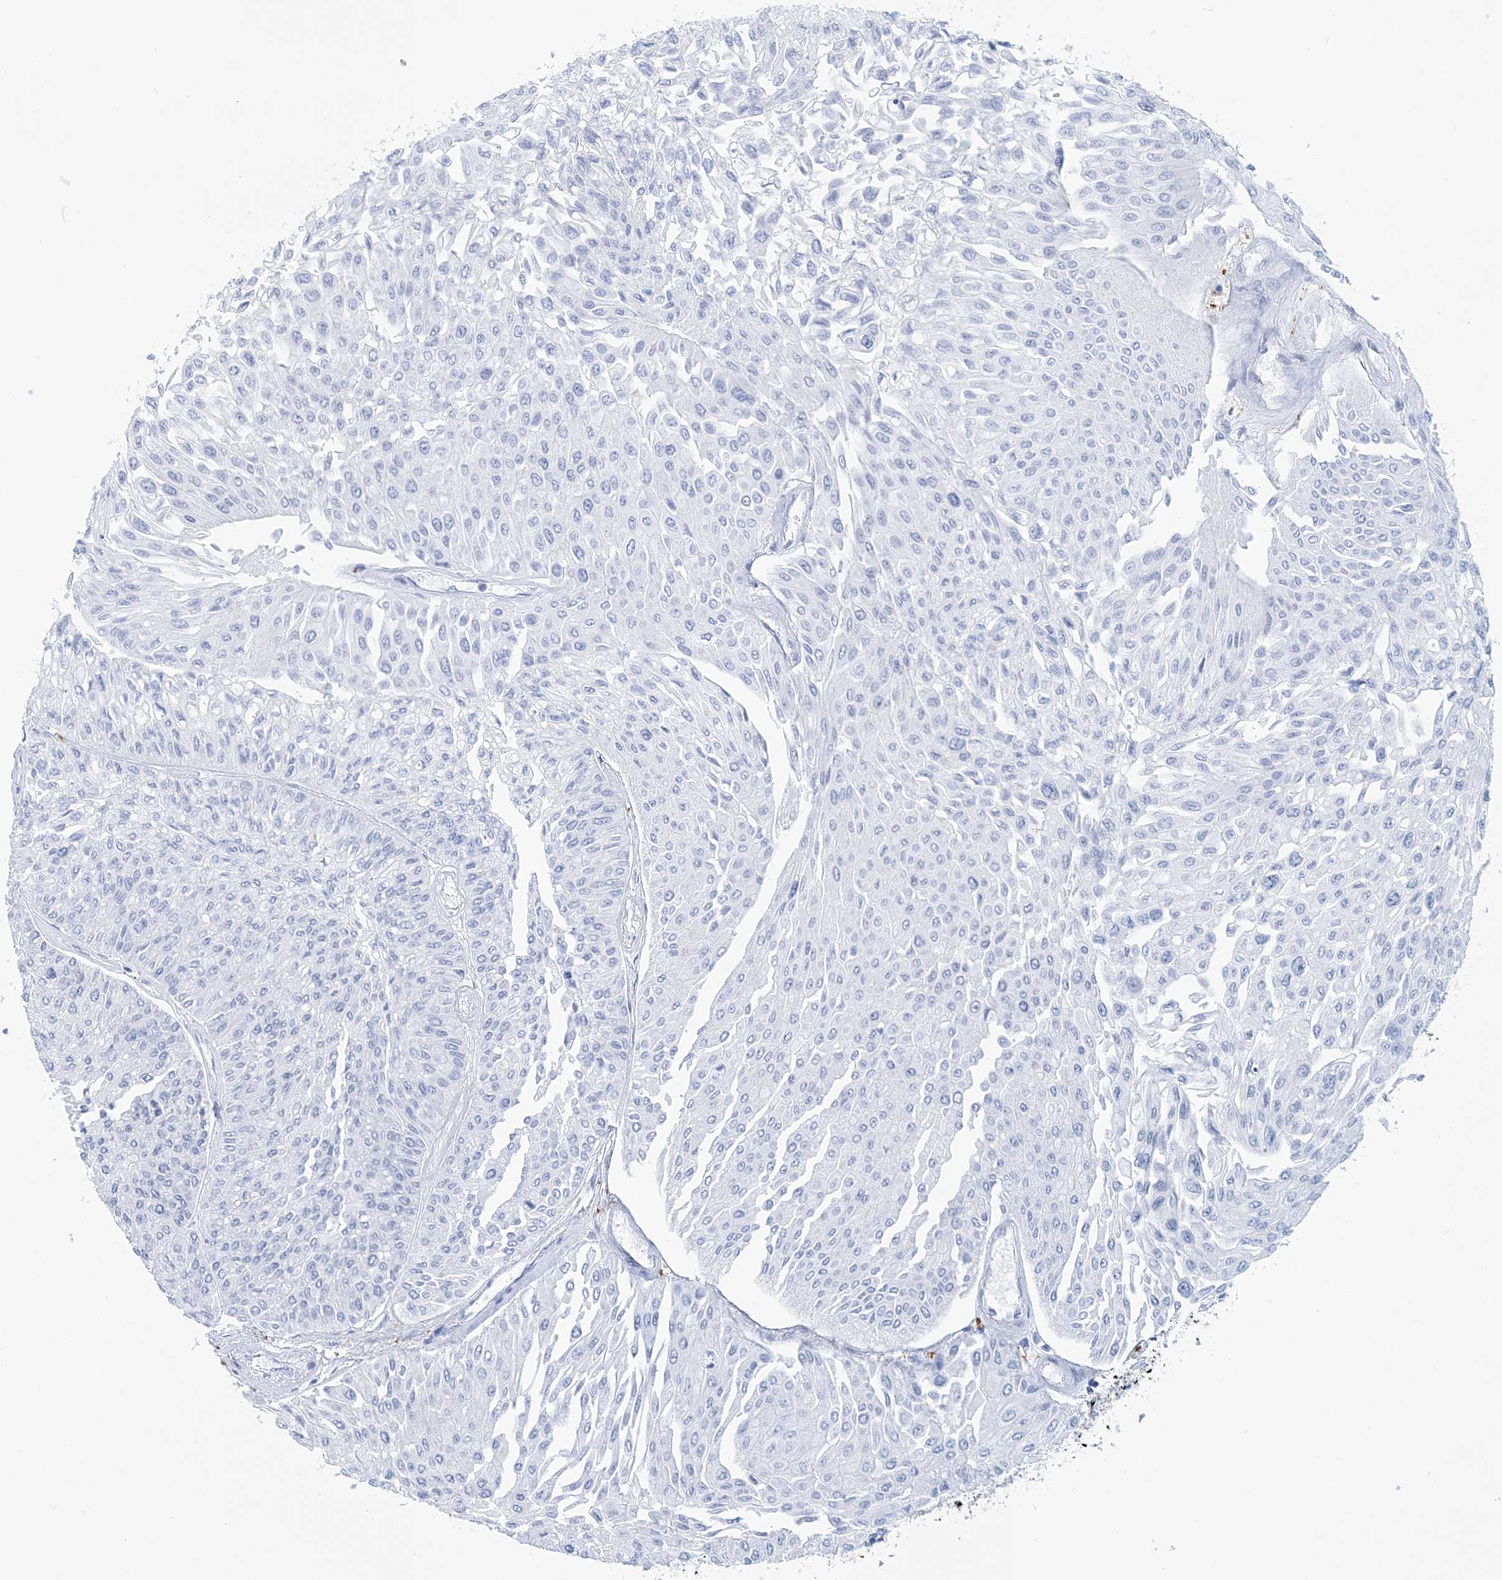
{"staining": {"intensity": "negative", "quantity": "none", "location": "none"}, "tissue": "urothelial cancer", "cell_type": "Tumor cells", "image_type": "cancer", "snomed": [{"axis": "morphology", "description": "Urothelial carcinoma, Low grade"}, {"axis": "topography", "description": "Urinary bladder"}], "caption": "DAB immunohistochemical staining of human low-grade urothelial carcinoma exhibits no significant positivity in tumor cells.", "gene": "NKX6-1", "patient": {"sex": "male", "age": 67}}